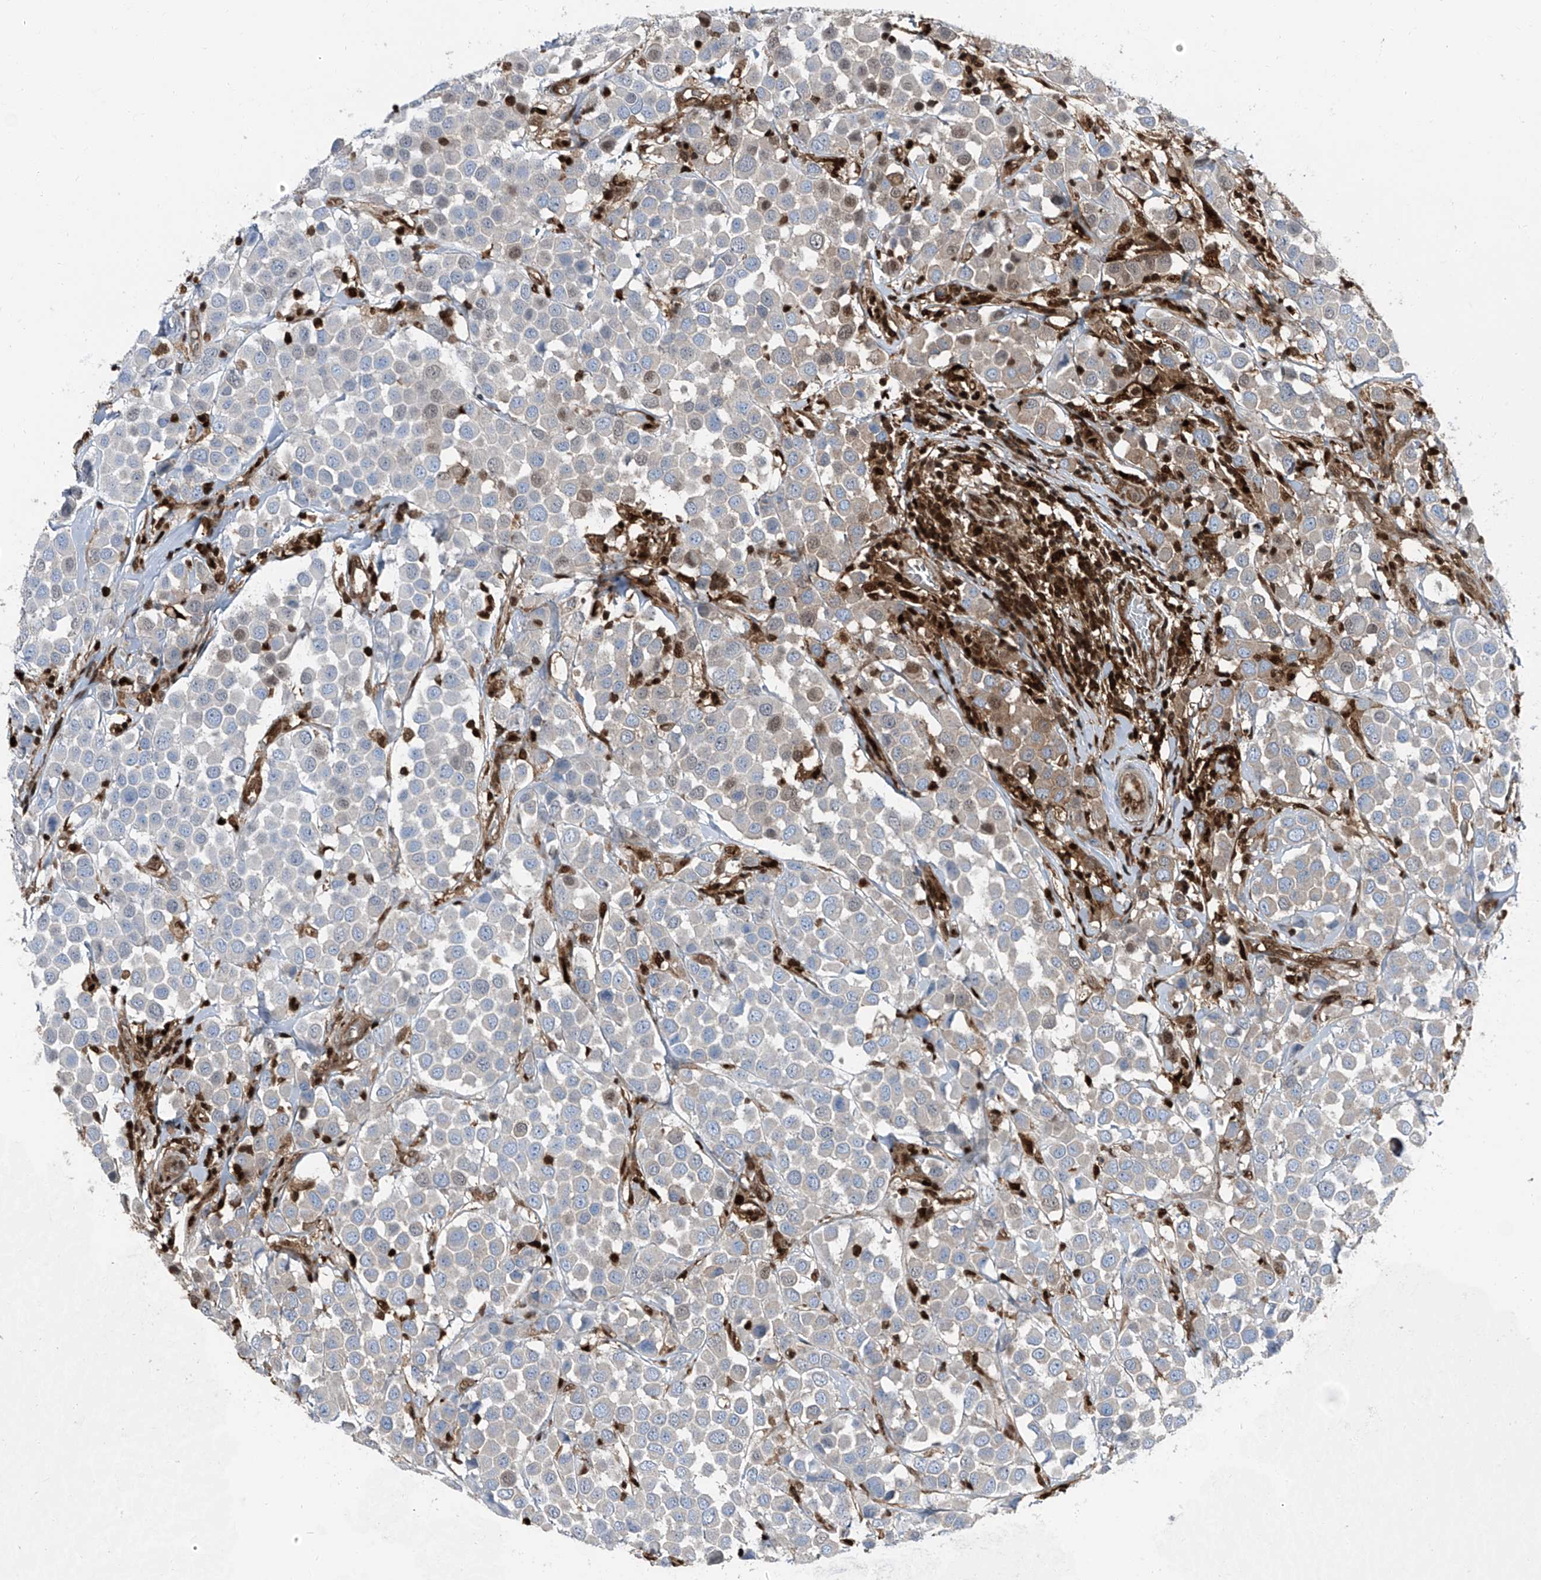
{"staining": {"intensity": "weak", "quantity": "<25%", "location": "cytoplasmic/membranous,nuclear"}, "tissue": "breast cancer", "cell_type": "Tumor cells", "image_type": "cancer", "snomed": [{"axis": "morphology", "description": "Duct carcinoma"}, {"axis": "topography", "description": "Breast"}], "caption": "This histopathology image is of breast intraductal carcinoma stained with immunohistochemistry (IHC) to label a protein in brown with the nuclei are counter-stained blue. There is no expression in tumor cells.", "gene": "PSMB10", "patient": {"sex": "female", "age": 61}}